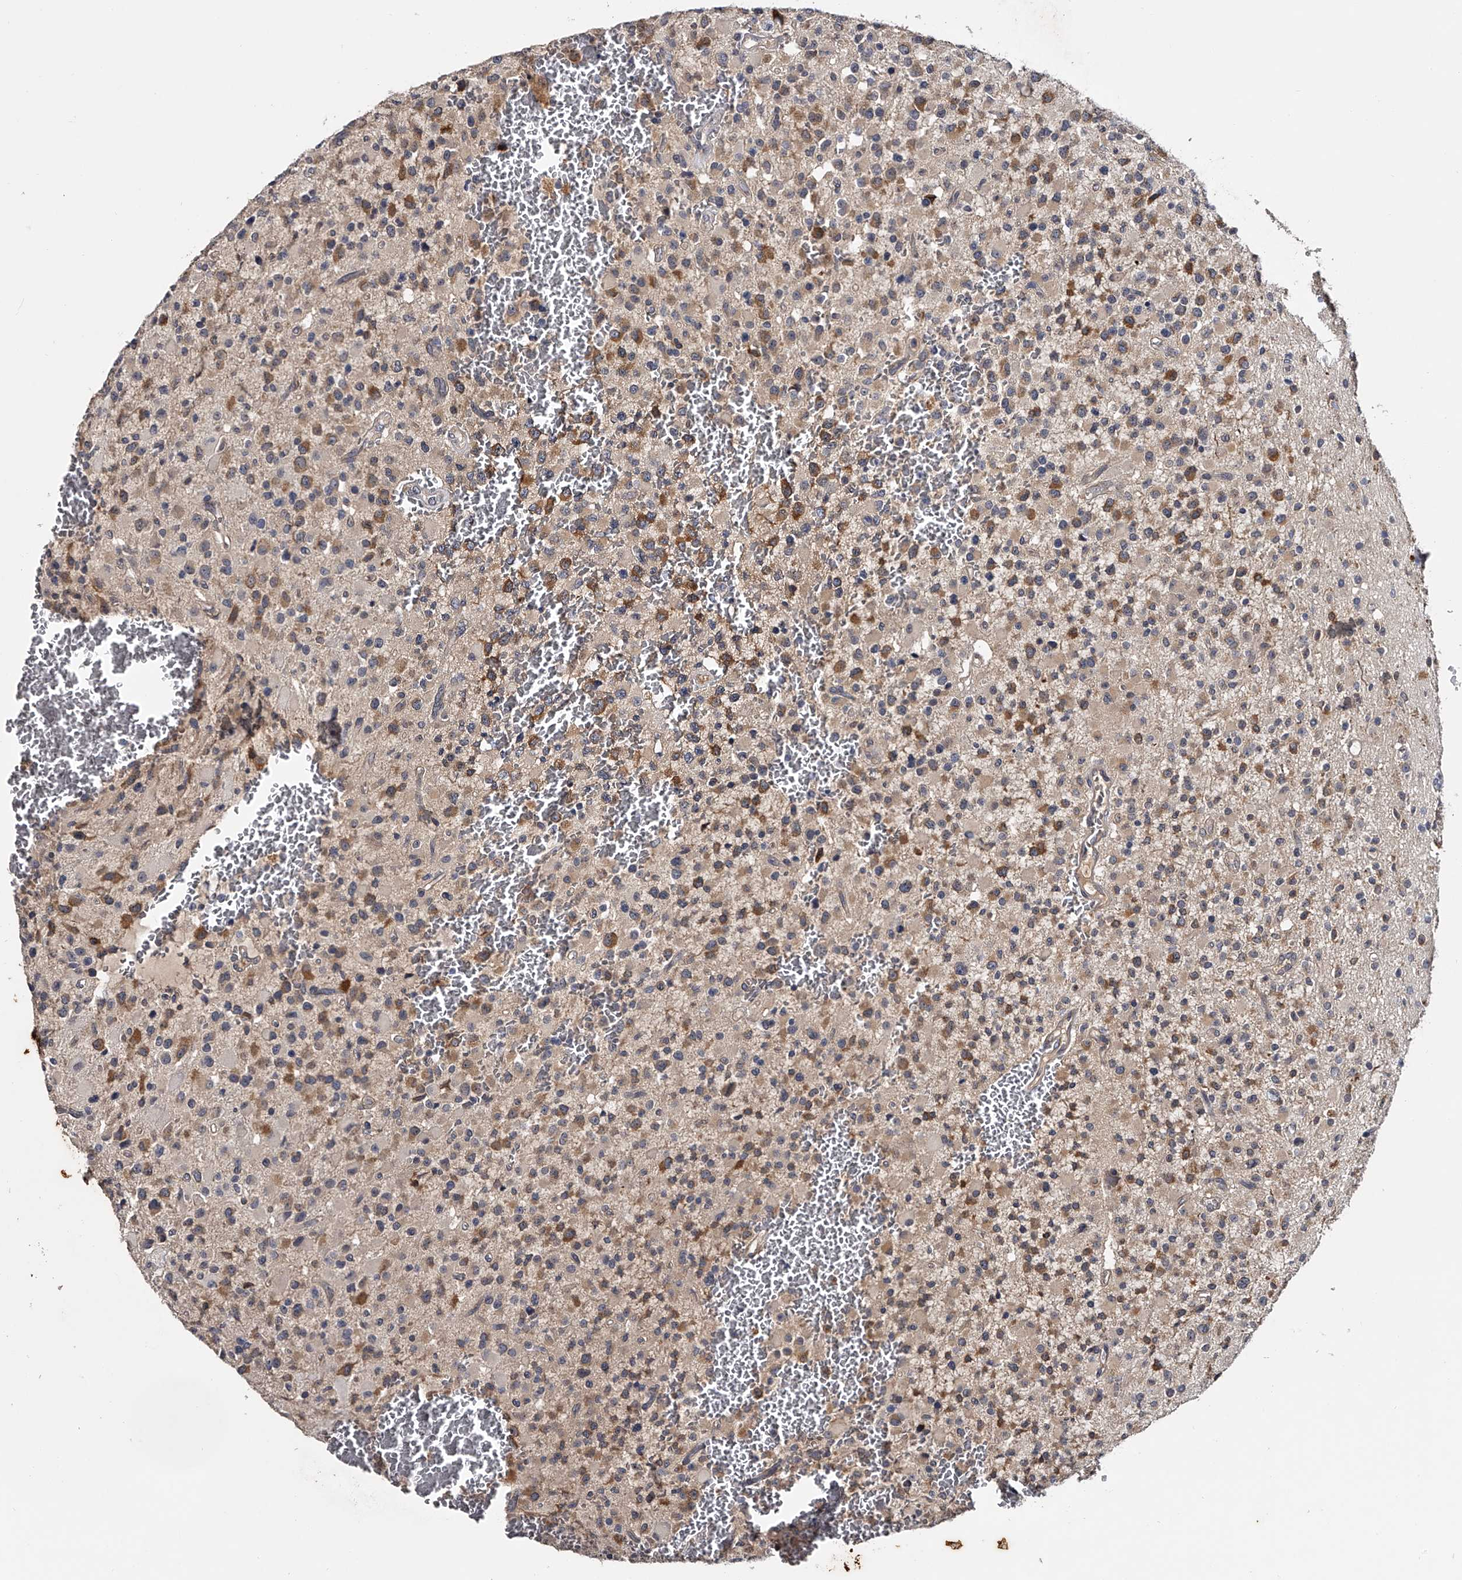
{"staining": {"intensity": "moderate", "quantity": "25%-75%", "location": "cytoplasmic/membranous"}, "tissue": "glioma", "cell_type": "Tumor cells", "image_type": "cancer", "snomed": [{"axis": "morphology", "description": "Glioma, malignant, High grade"}, {"axis": "topography", "description": "Brain"}], "caption": "Moderate cytoplasmic/membranous staining is appreciated in about 25%-75% of tumor cells in malignant glioma (high-grade). The staining is performed using DAB (3,3'-diaminobenzidine) brown chromogen to label protein expression. The nuclei are counter-stained blue using hematoxylin.", "gene": "MDN1", "patient": {"sex": "male", "age": 34}}